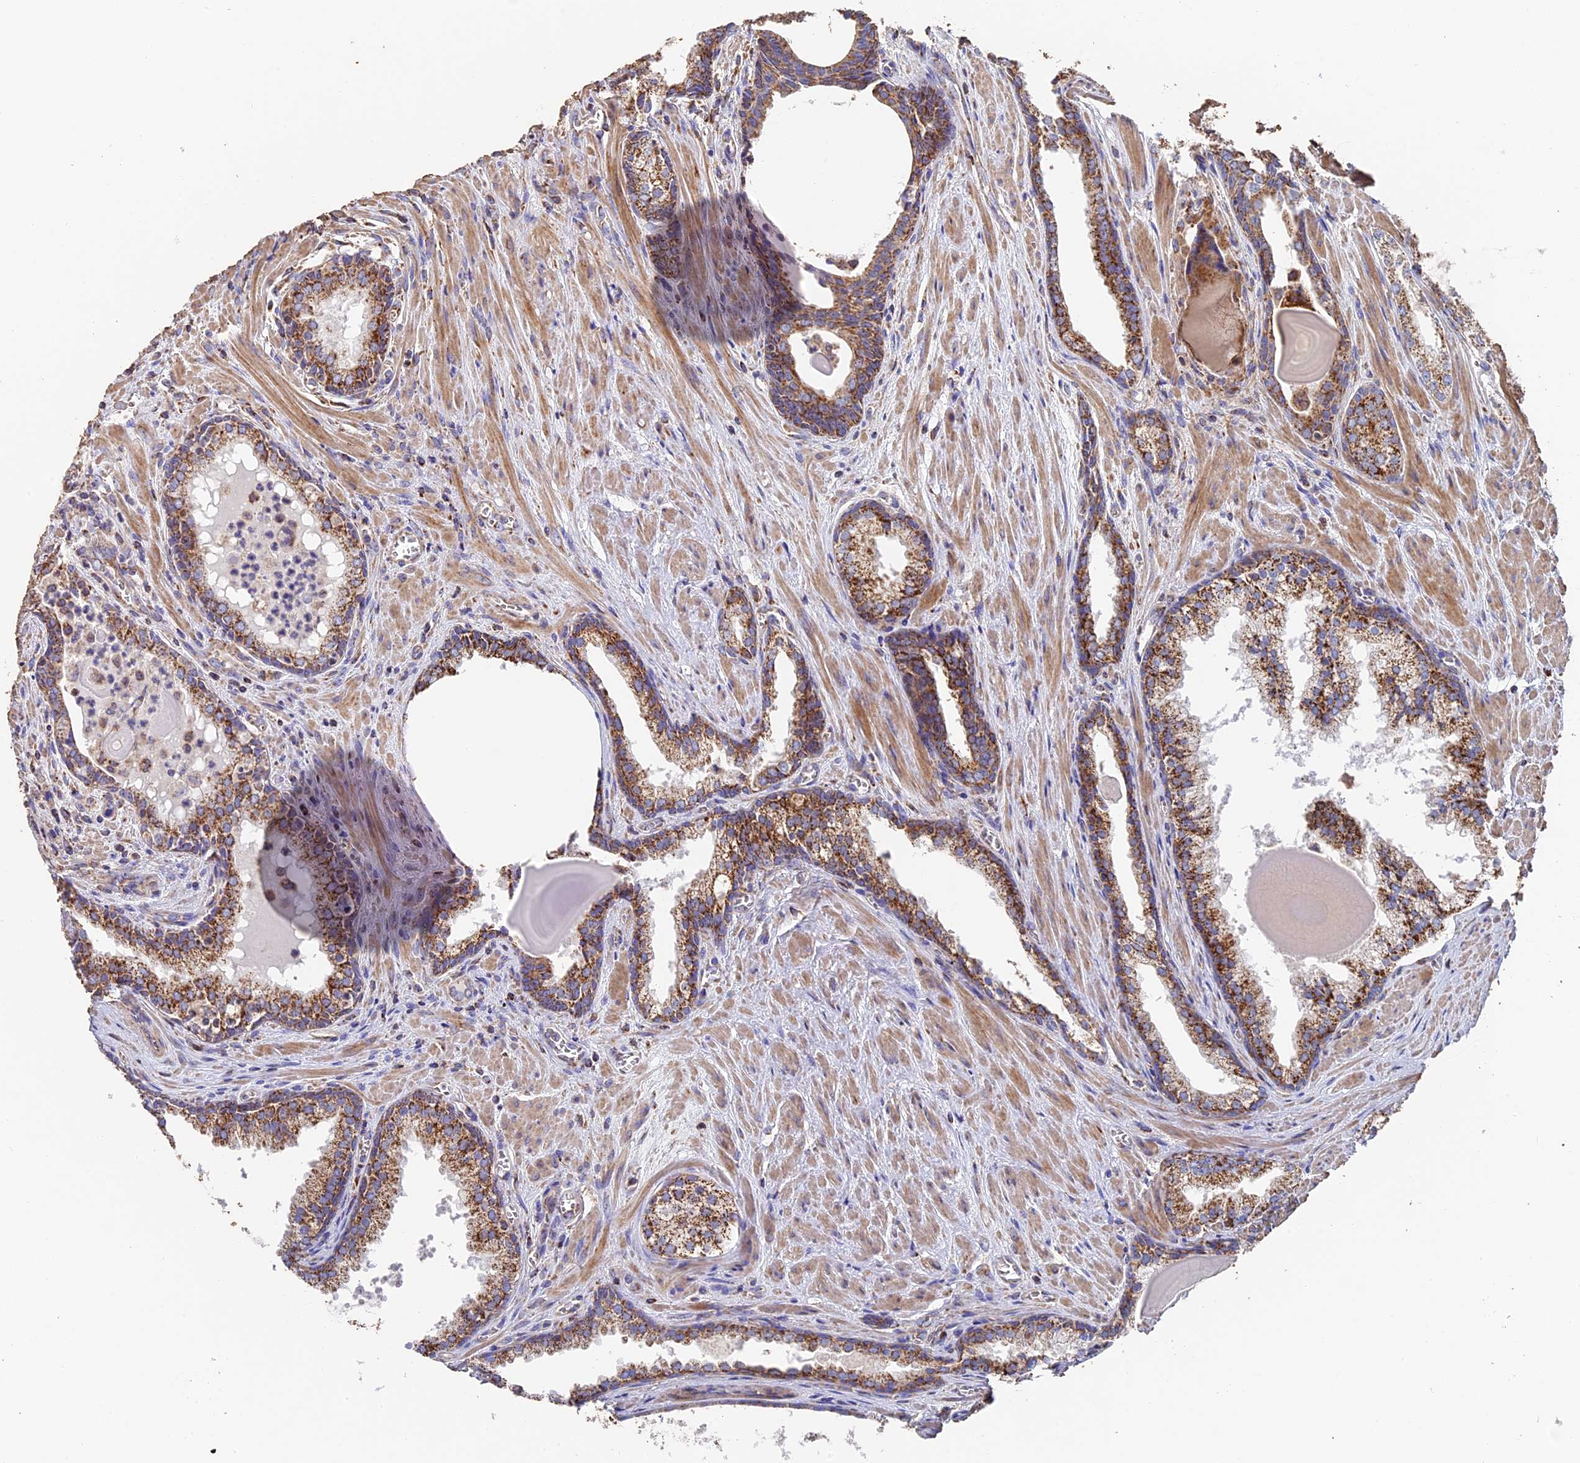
{"staining": {"intensity": "strong", "quantity": ">75%", "location": "cytoplasmic/membranous"}, "tissue": "prostate cancer", "cell_type": "Tumor cells", "image_type": "cancer", "snomed": [{"axis": "morphology", "description": "Adenocarcinoma, Low grade"}, {"axis": "topography", "description": "Prostate"}], "caption": "Approximately >75% of tumor cells in prostate cancer (low-grade adenocarcinoma) demonstrate strong cytoplasmic/membranous protein positivity as visualized by brown immunohistochemical staining.", "gene": "ADAT1", "patient": {"sex": "male", "age": 54}}